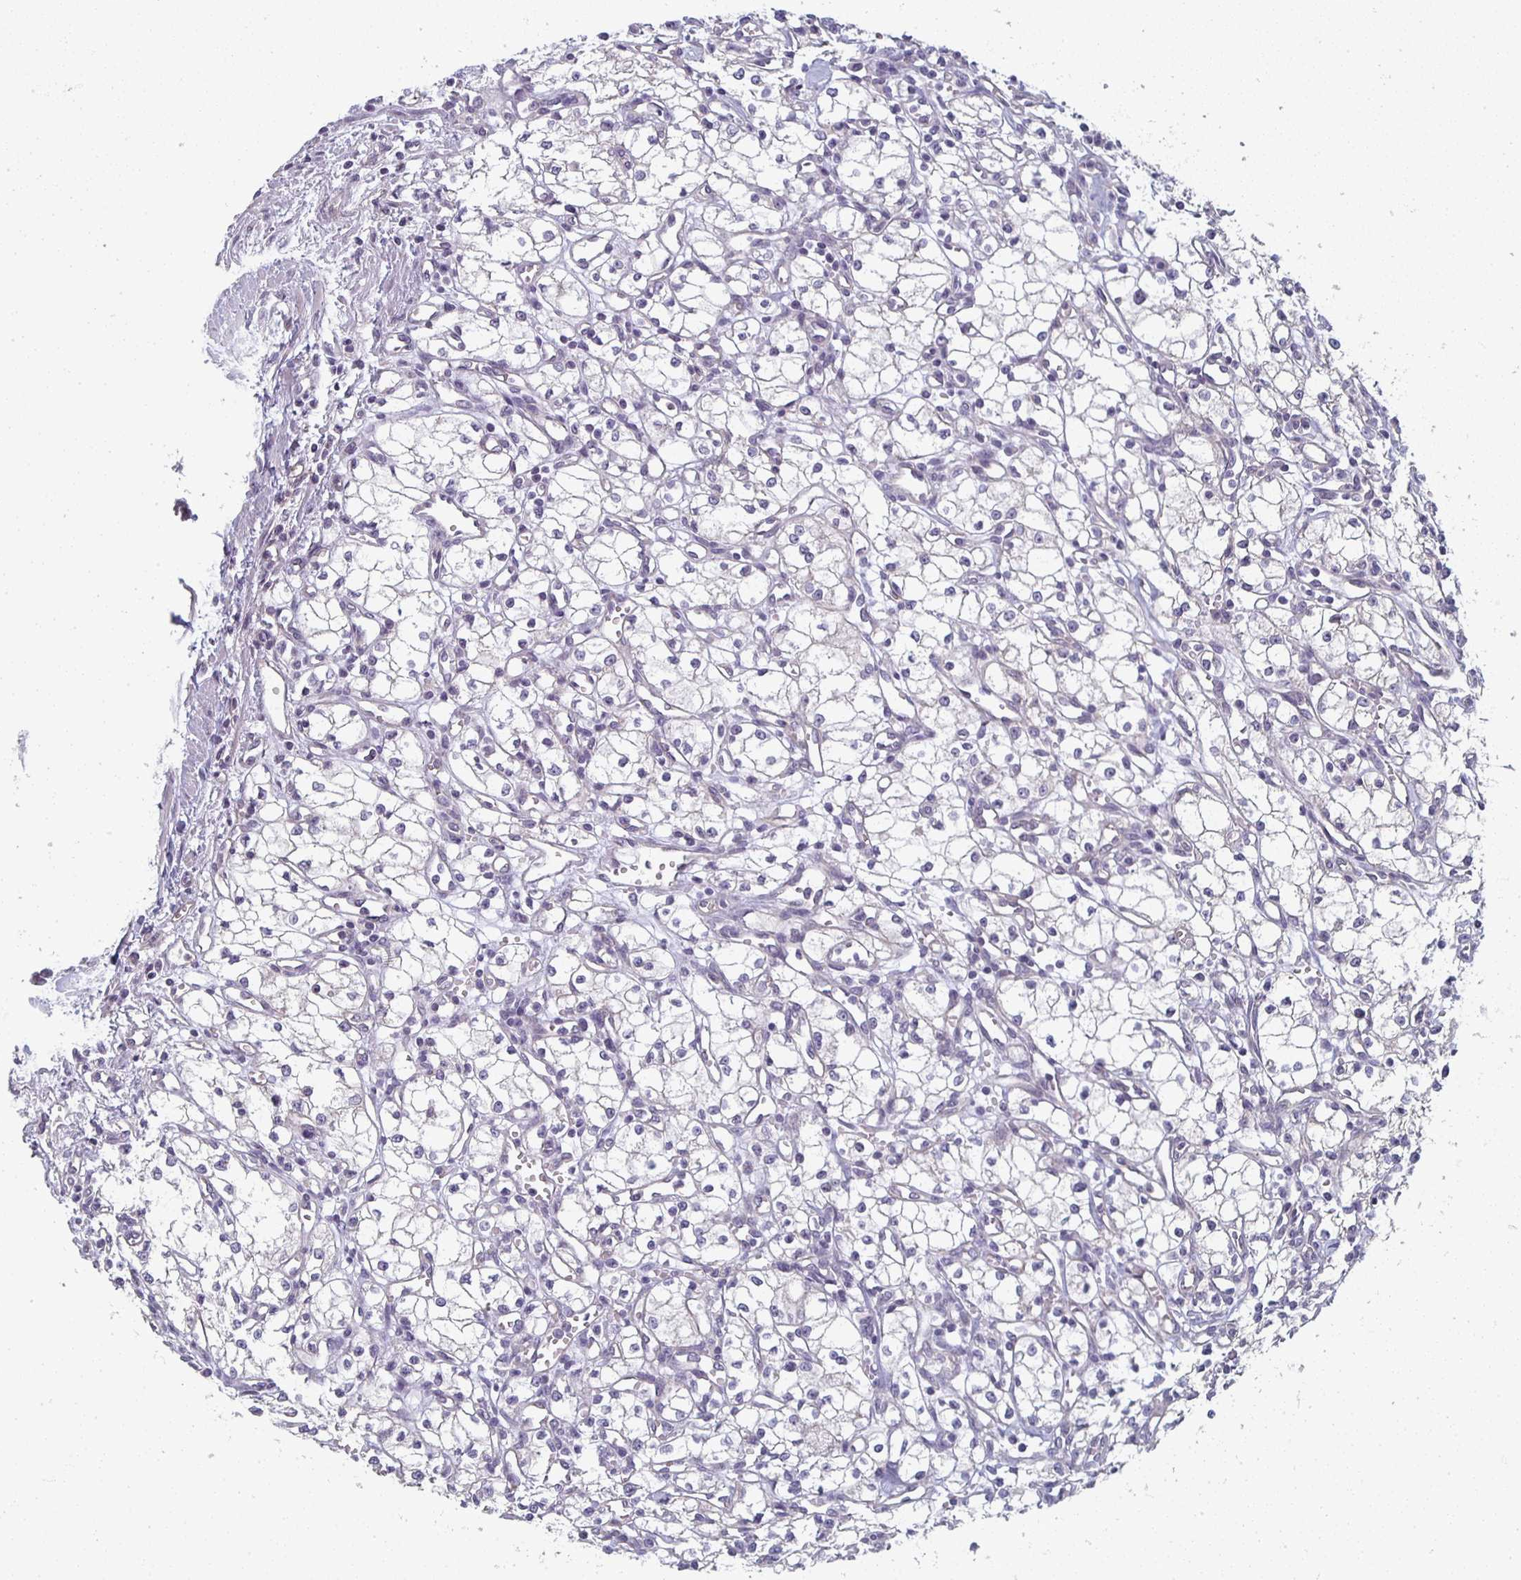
{"staining": {"intensity": "negative", "quantity": "none", "location": "none"}, "tissue": "renal cancer", "cell_type": "Tumor cells", "image_type": "cancer", "snomed": [{"axis": "morphology", "description": "Adenocarcinoma, NOS"}, {"axis": "topography", "description": "Kidney"}], "caption": "This histopathology image is of renal adenocarcinoma stained with IHC to label a protein in brown with the nuclei are counter-stained blue. There is no staining in tumor cells.", "gene": "CTHRC1", "patient": {"sex": "male", "age": 59}}